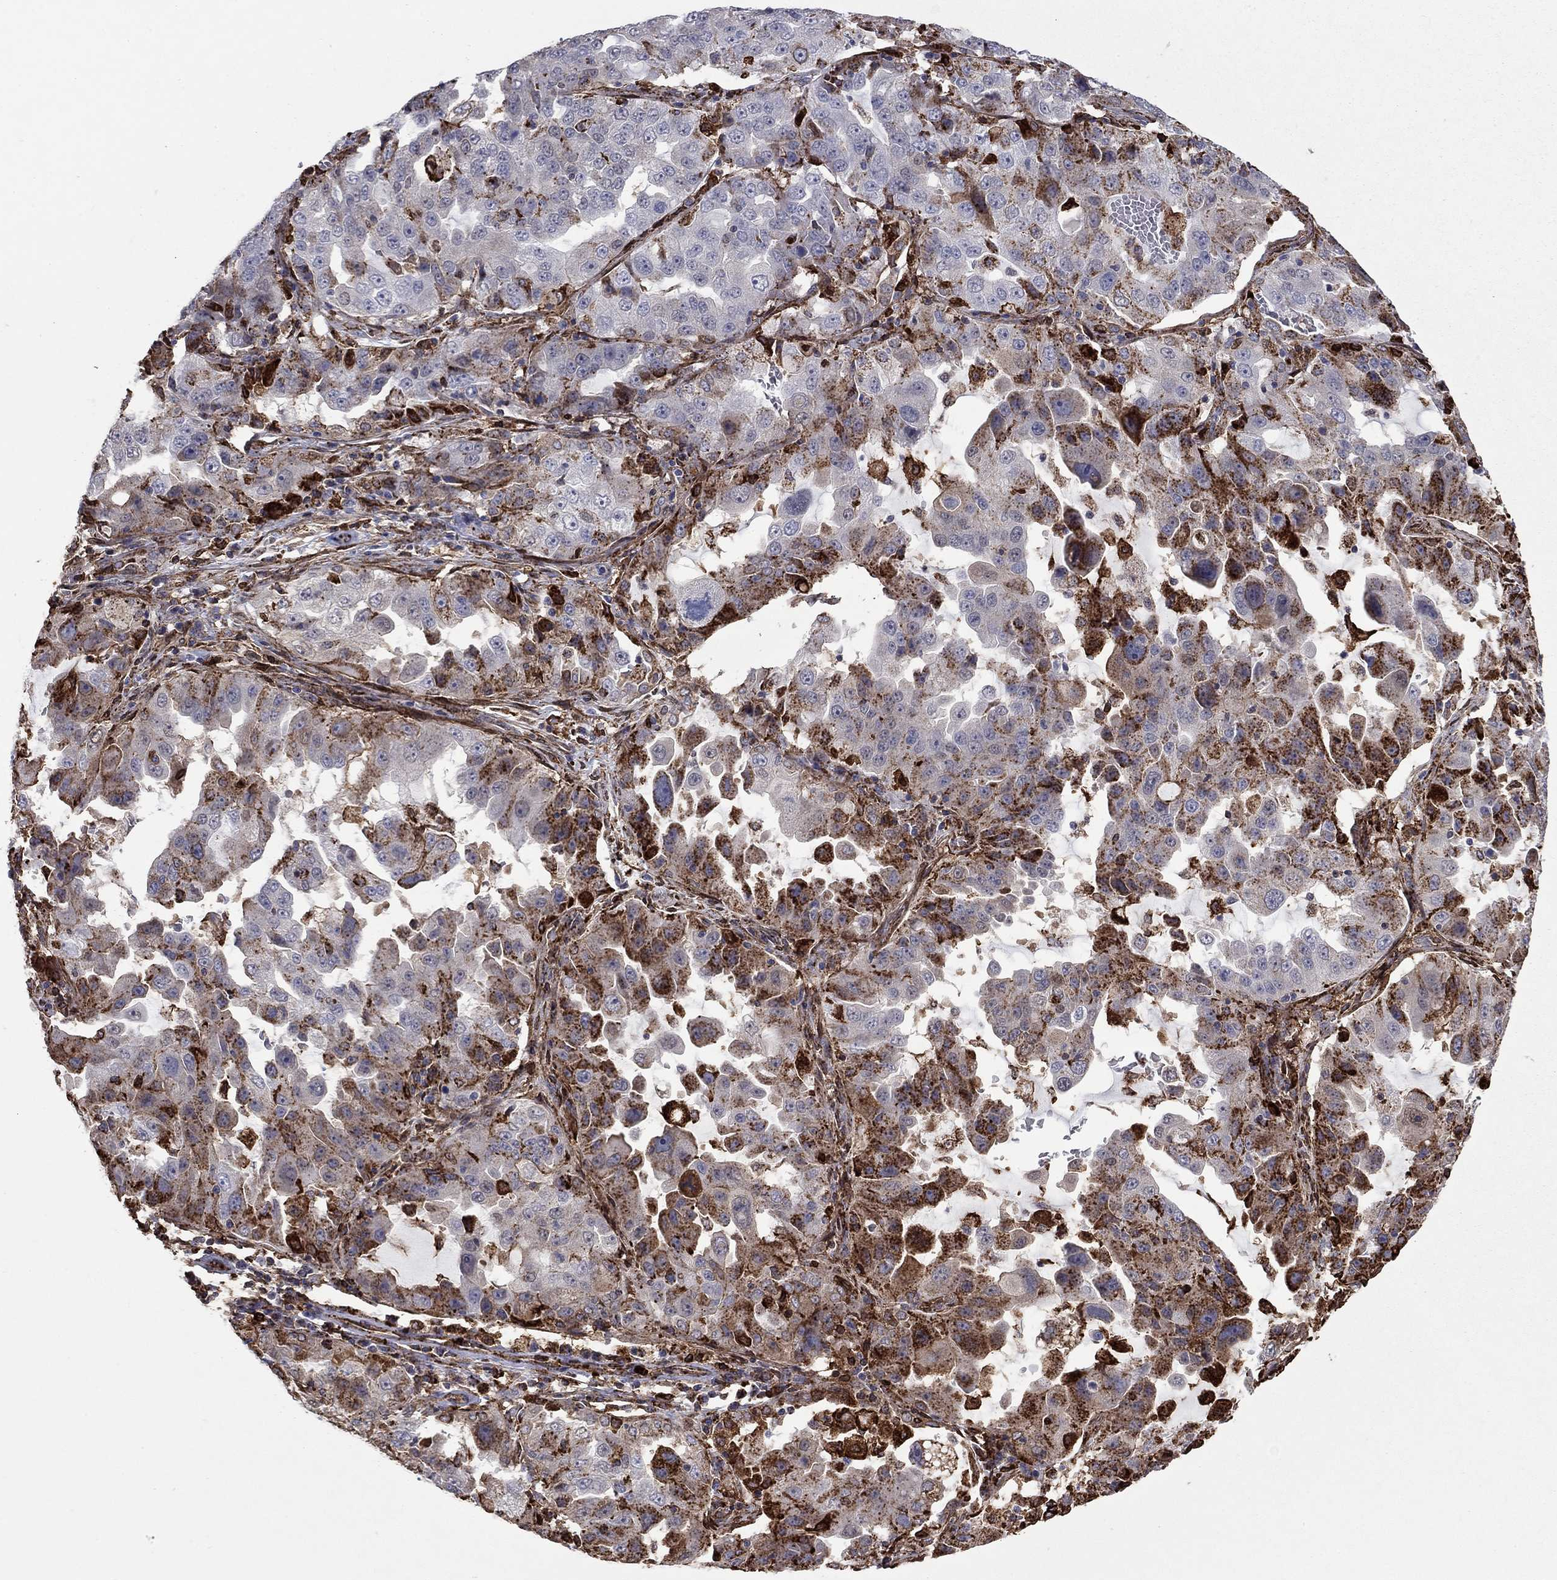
{"staining": {"intensity": "moderate", "quantity": "25%-75%", "location": "cytoplasmic/membranous"}, "tissue": "lung cancer", "cell_type": "Tumor cells", "image_type": "cancer", "snomed": [{"axis": "morphology", "description": "Adenocarcinoma, NOS"}, {"axis": "topography", "description": "Lung"}], "caption": "Human adenocarcinoma (lung) stained with a protein marker exhibits moderate staining in tumor cells.", "gene": "PLAU", "patient": {"sex": "female", "age": 61}}